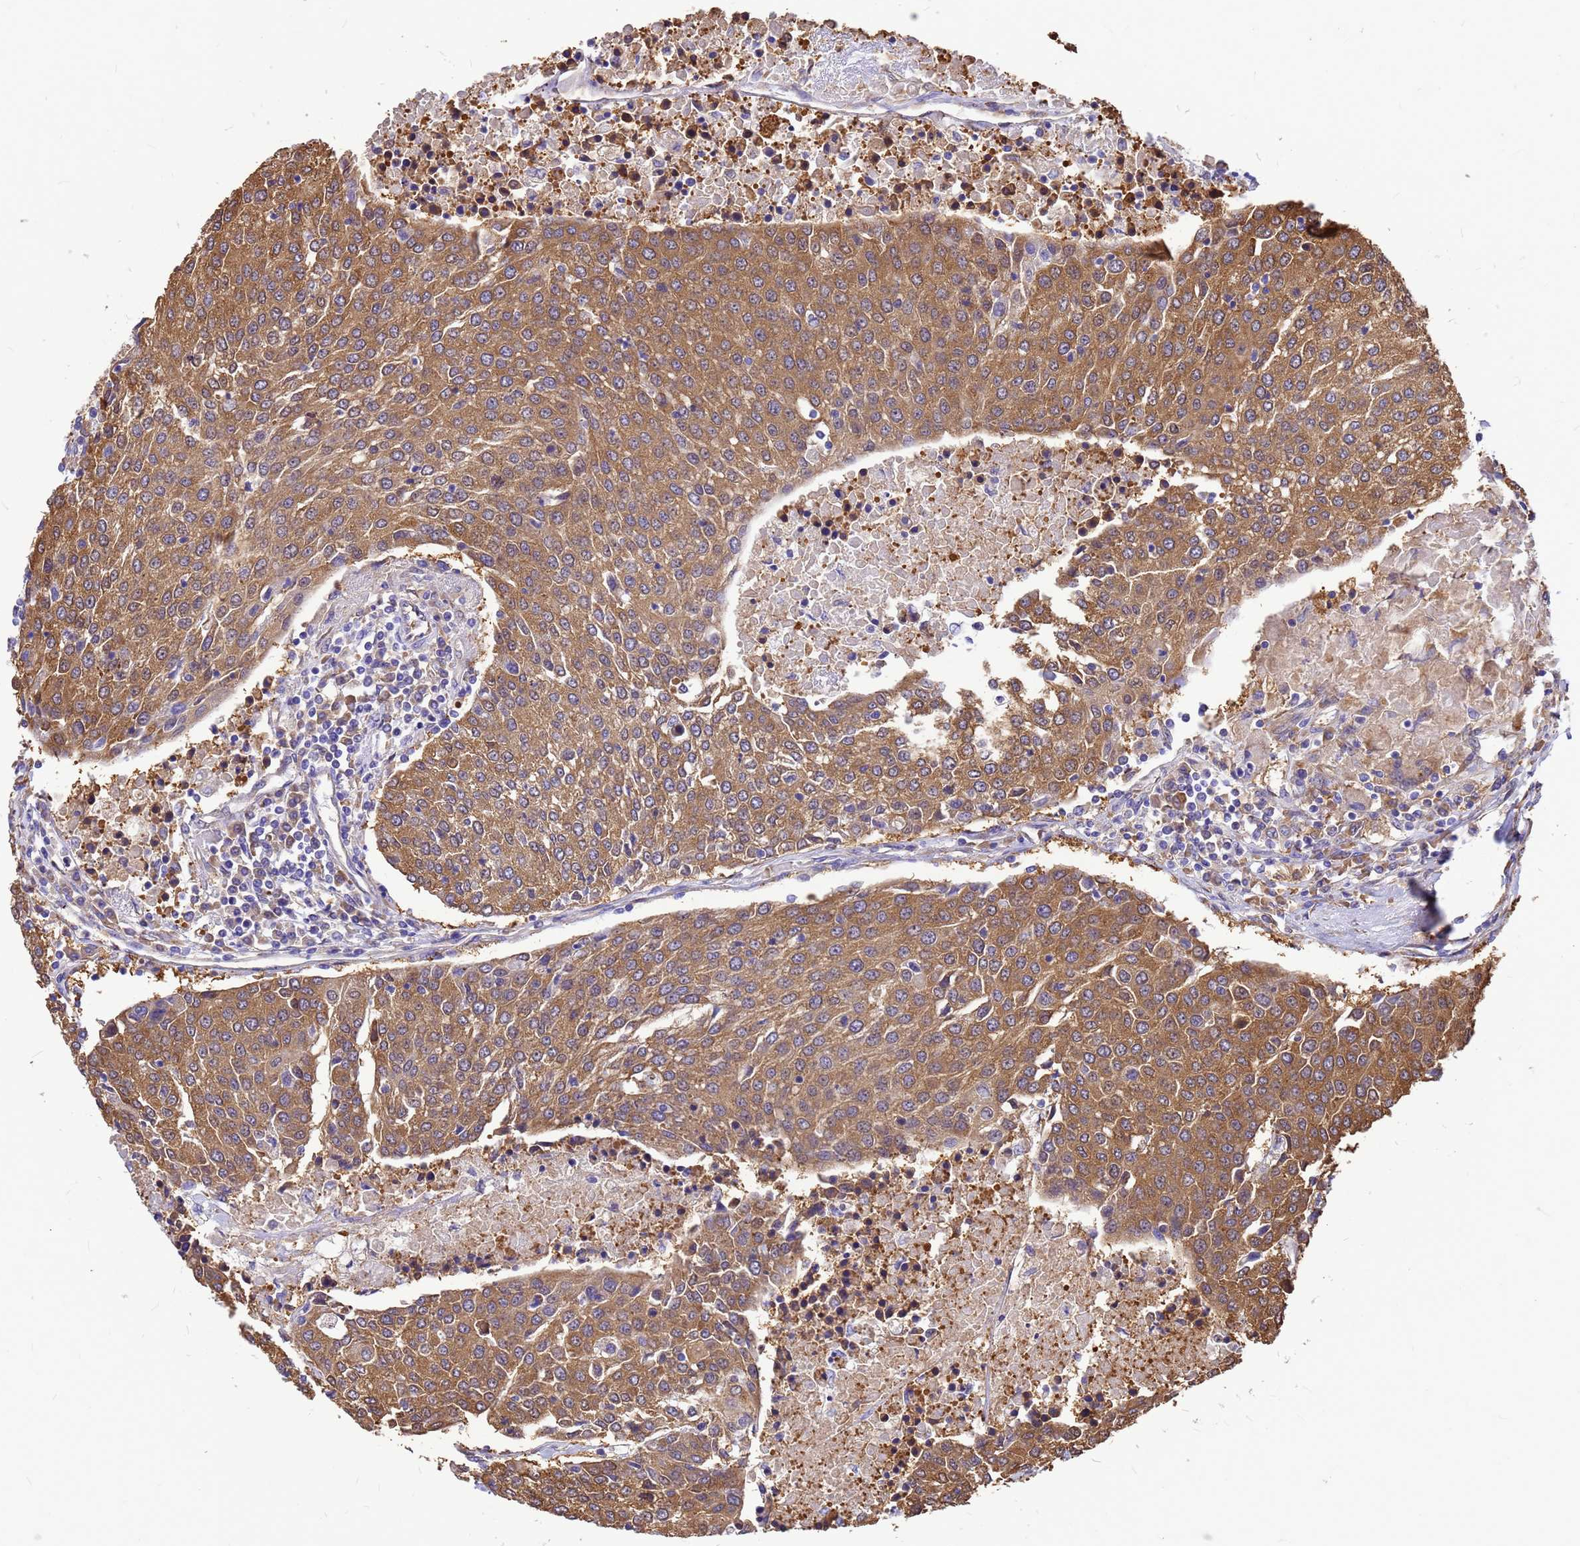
{"staining": {"intensity": "moderate", "quantity": ">75%", "location": "cytoplasmic/membranous"}, "tissue": "urothelial cancer", "cell_type": "Tumor cells", "image_type": "cancer", "snomed": [{"axis": "morphology", "description": "Urothelial carcinoma, High grade"}, {"axis": "topography", "description": "Urinary bladder"}], "caption": "This micrograph demonstrates high-grade urothelial carcinoma stained with immunohistochemistry to label a protein in brown. The cytoplasmic/membranous of tumor cells show moderate positivity for the protein. Nuclei are counter-stained blue.", "gene": "GID4", "patient": {"sex": "female", "age": 85}}